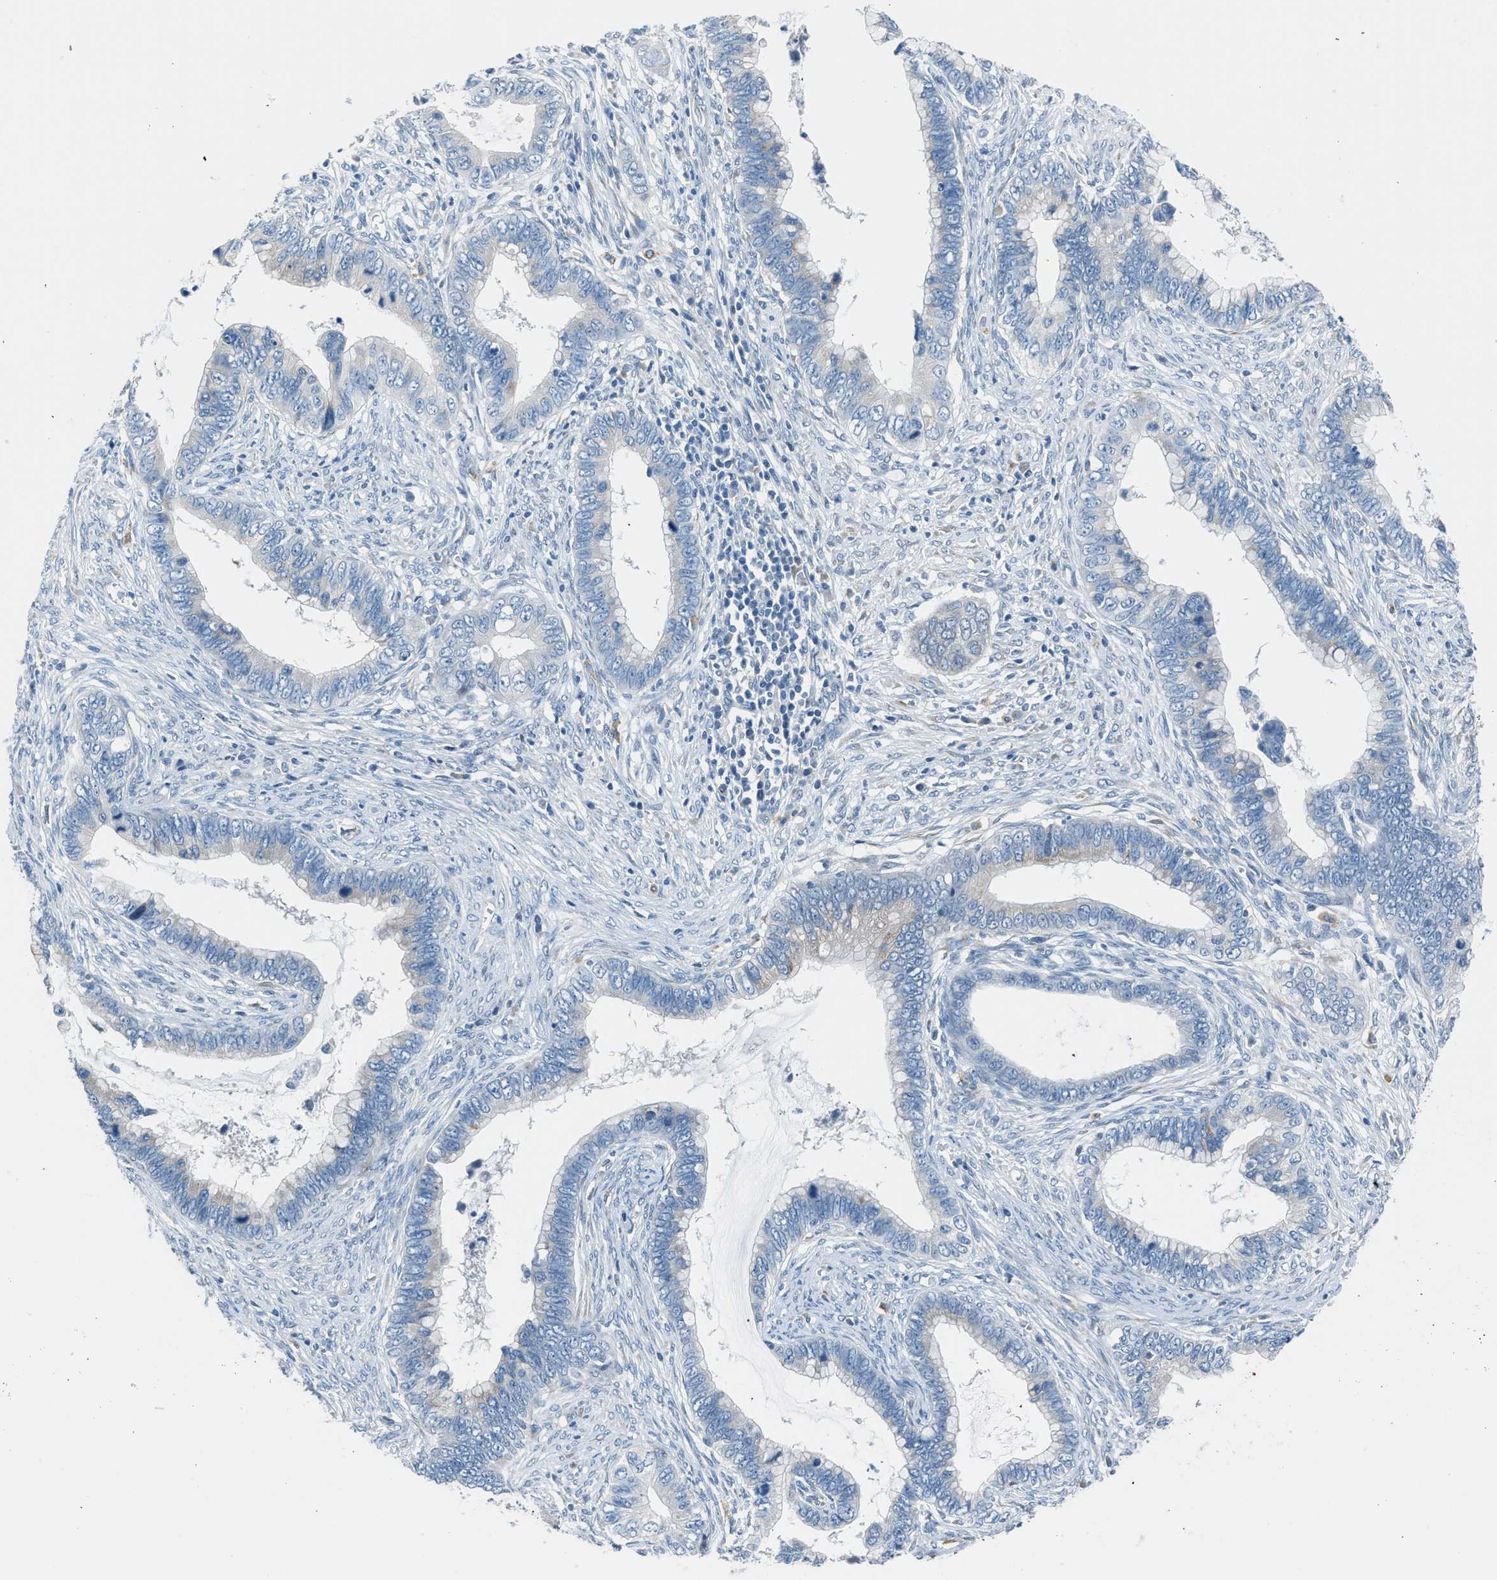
{"staining": {"intensity": "negative", "quantity": "none", "location": "none"}, "tissue": "cervical cancer", "cell_type": "Tumor cells", "image_type": "cancer", "snomed": [{"axis": "morphology", "description": "Adenocarcinoma, NOS"}, {"axis": "topography", "description": "Cervix"}], "caption": "The immunohistochemistry (IHC) micrograph has no significant staining in tumor cells of cervical cancer (adenocarcinoma) tissue.", "gene": "RNF41", "patient": {"sex": "female", "age": 44}}